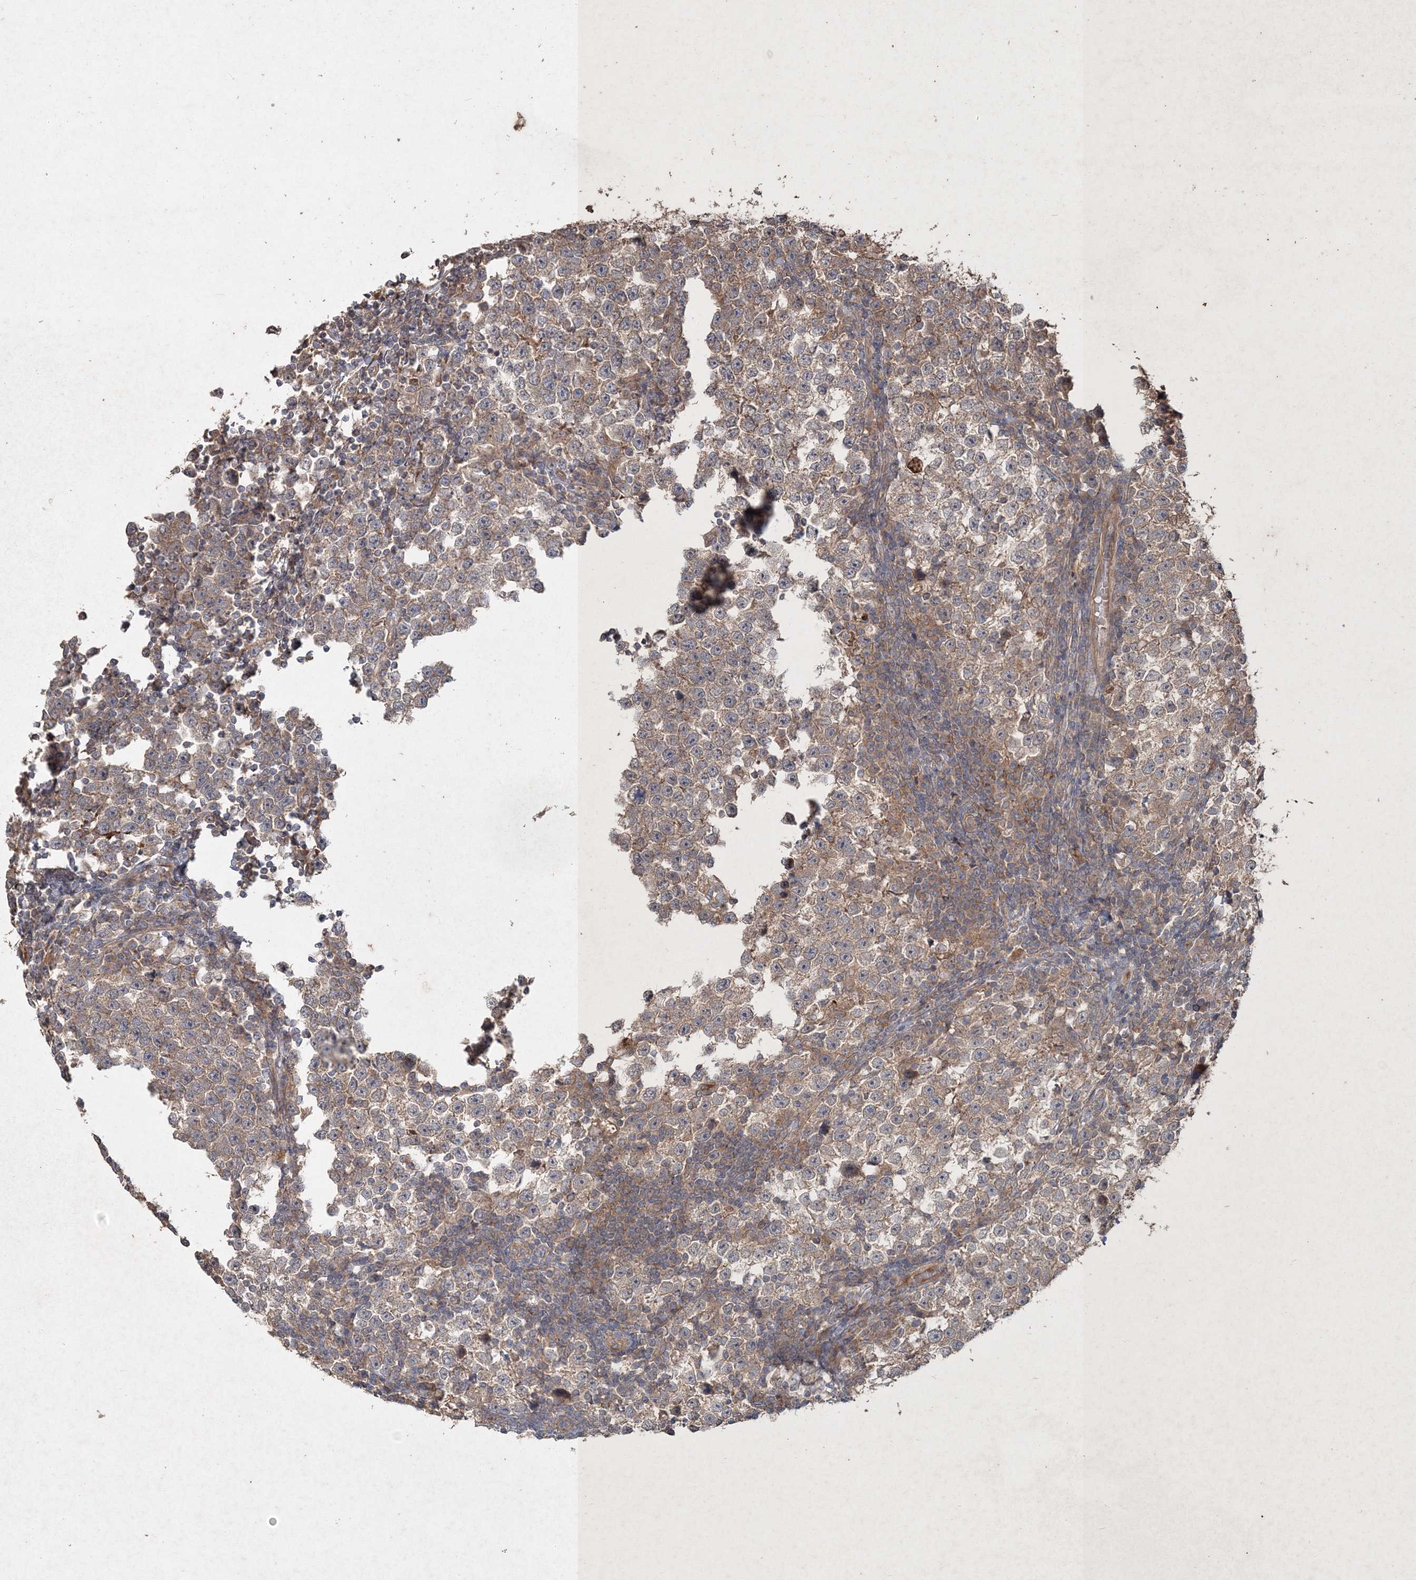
{"staining": {"intensity": "weak", "quantity": ">75%", "location": "cytoplasmic/membranous"}, "tissue": "testis cancer", "cell_type": "Tumor cells", "image_type": "cancer", "snomed": [{"axis": "morphology", "description": "Normal tissue, NOS"}, {"axis": "morphology", "description": "Seminoma, NOS"}, {"axis": "topography", "description": "Testis"}], "caption": "Protein positivity by immunohistochemistry shows weak cytoplasmic/membranous positivity in approximately >75% of tumor cells in testis cancer.", "gene": "SPRY1", "patient": {"sex": "male", "age": 43}}